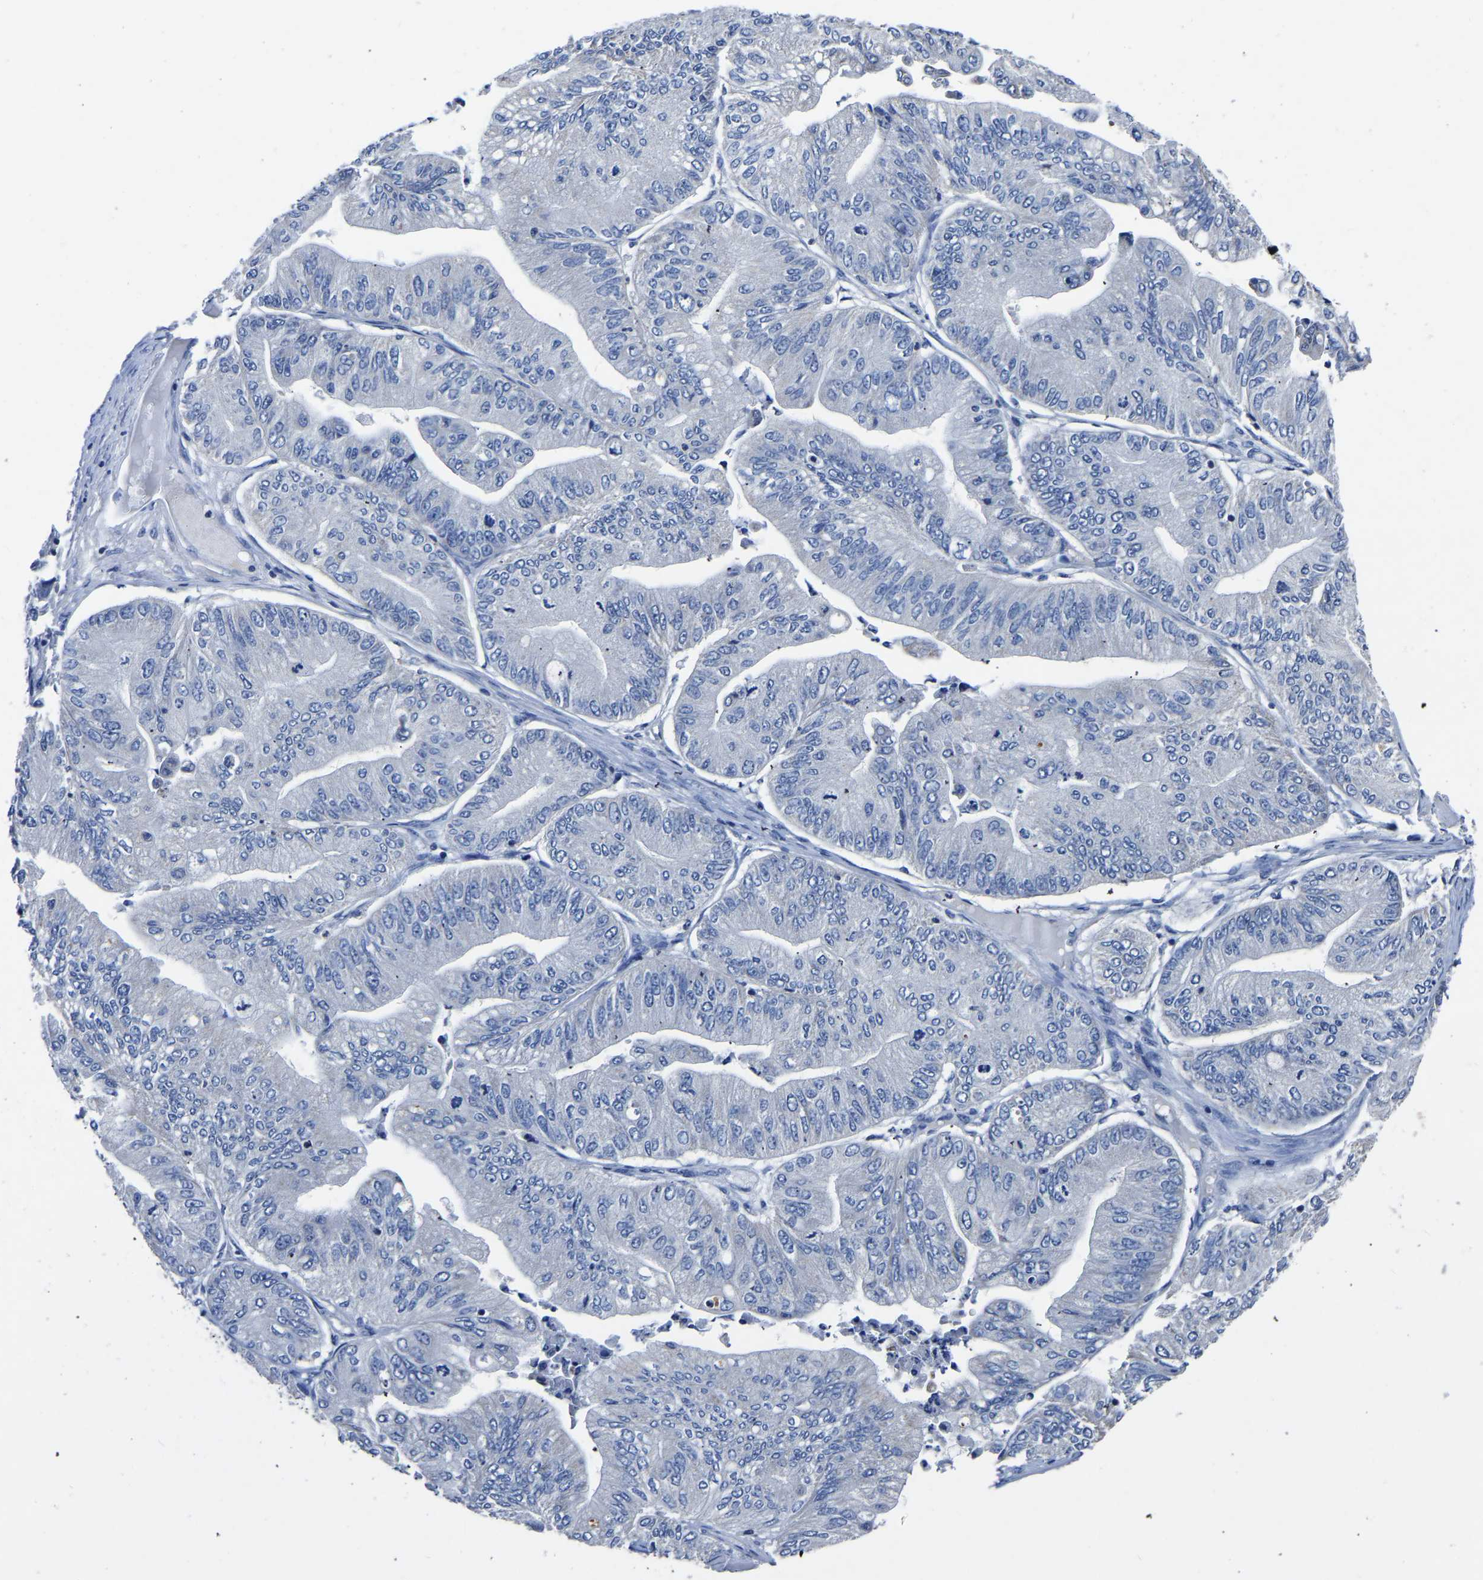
{"staining": {"intensity": "negative", "quantity": "none", "location": "none"}, "tissue": "ovarian cancer", "cell_type": "Tumor cells", "image_type": "cancer", "snomed": [{"axis": "morphology", "description": "Cystadenocarcinoma, mucinous, NOS"}, {"axis": "topography", "description": "Ovary"}], "caption": "Tumor cells are negative for brown protein staining in ovarian mucinous cystadenocarcinoma.", "gene": "FGD5", "patient": {"sex": "female", "age": 61}}